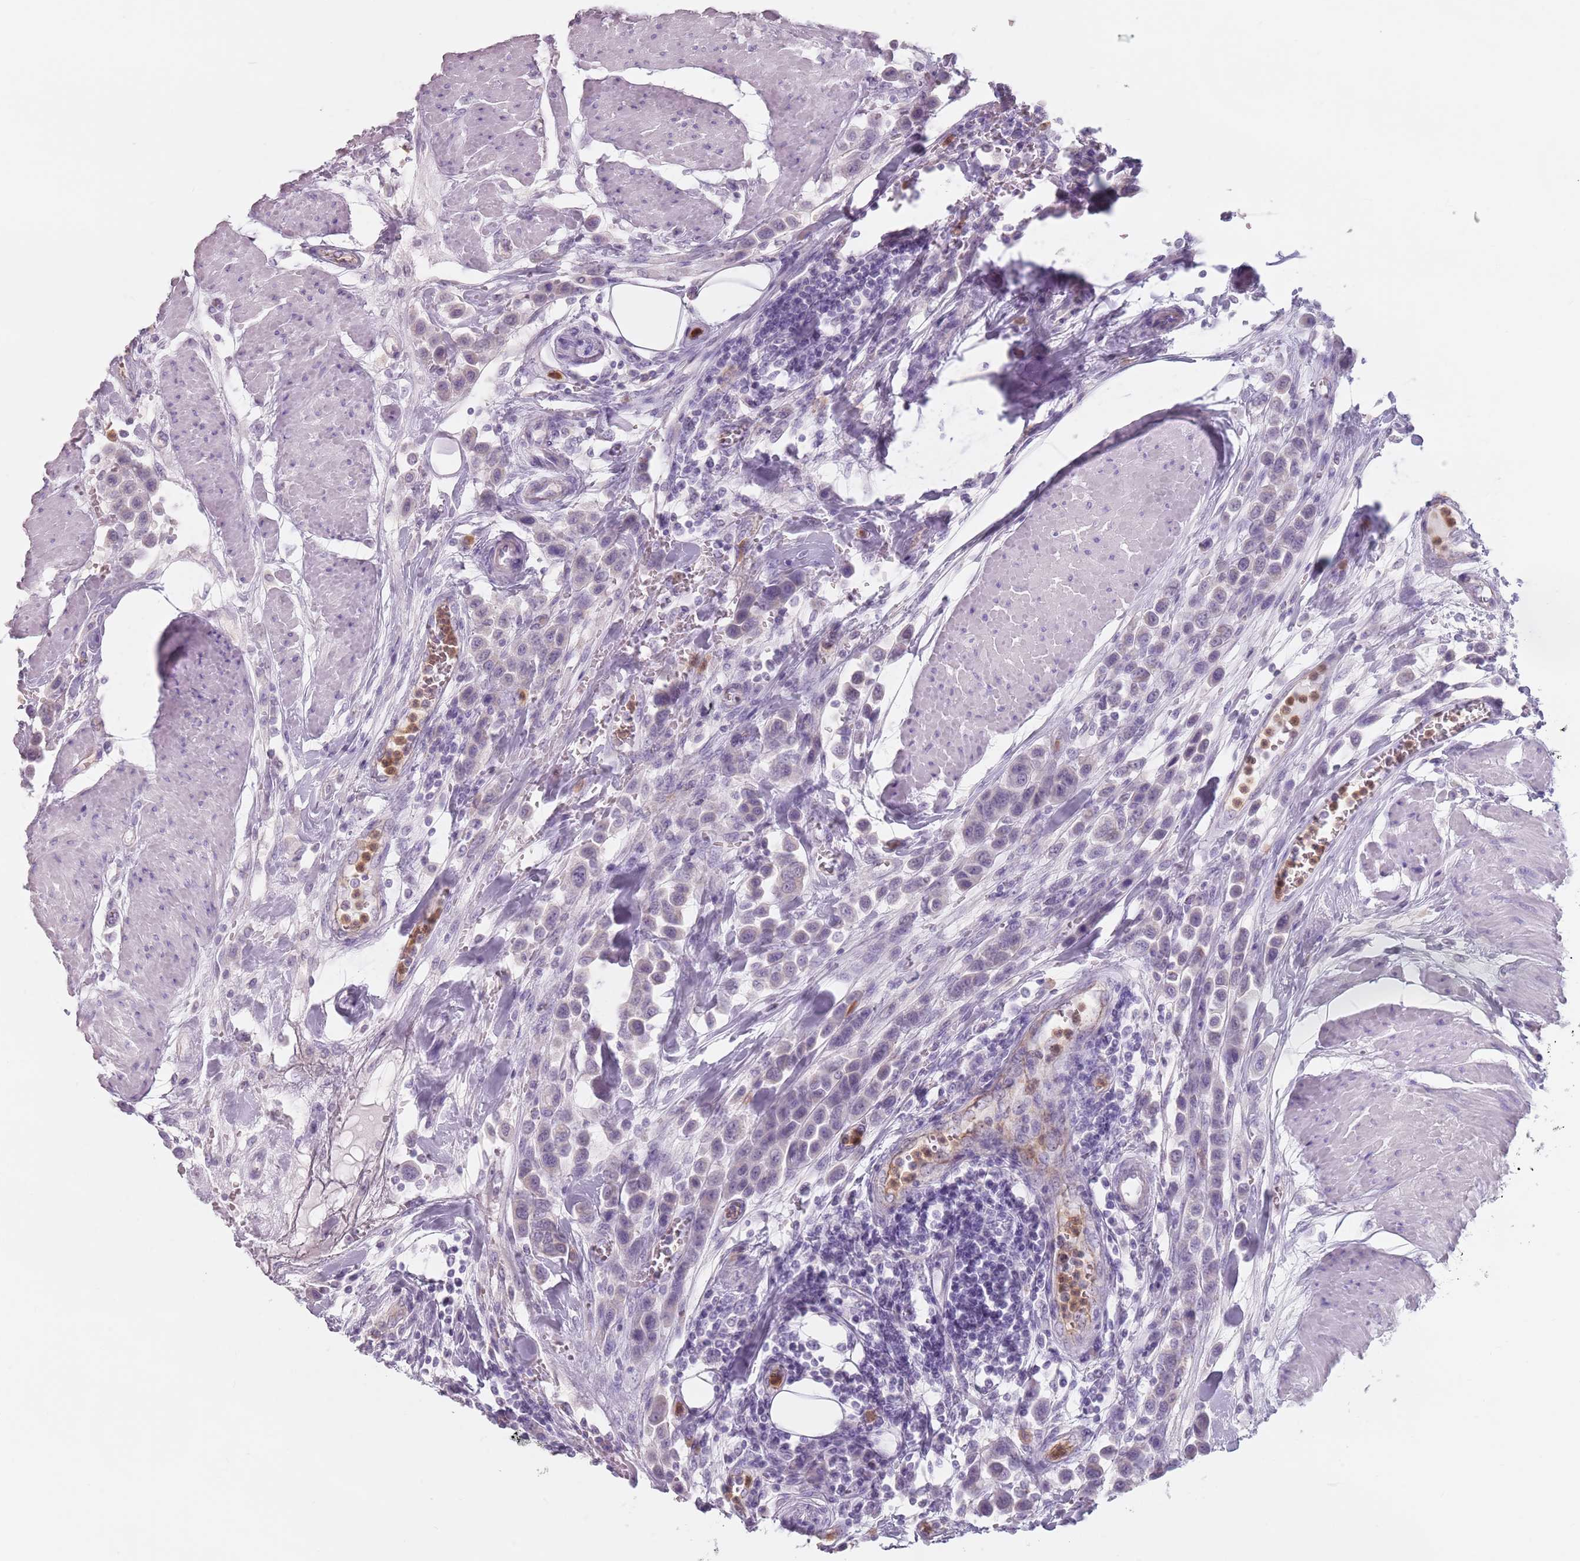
{"staining": {"intensity": "negative", "quantity": "none", "location": "none"}, "tissue": "urothelial cancer", "cell_type": "Tumor cells", "image_type": "cancer", "snomed": [{"axis": "morphology", "description": "Urothelial carcinoma, High grade"}, {"axis": "topography", "description": "Urinary bladder"}], "caption": "Tumor cells show no significant protein expression in high-grade urothelial carcinoma.", "gene": "ZNF584", "patient": {"sex": "male", "age": 50}}